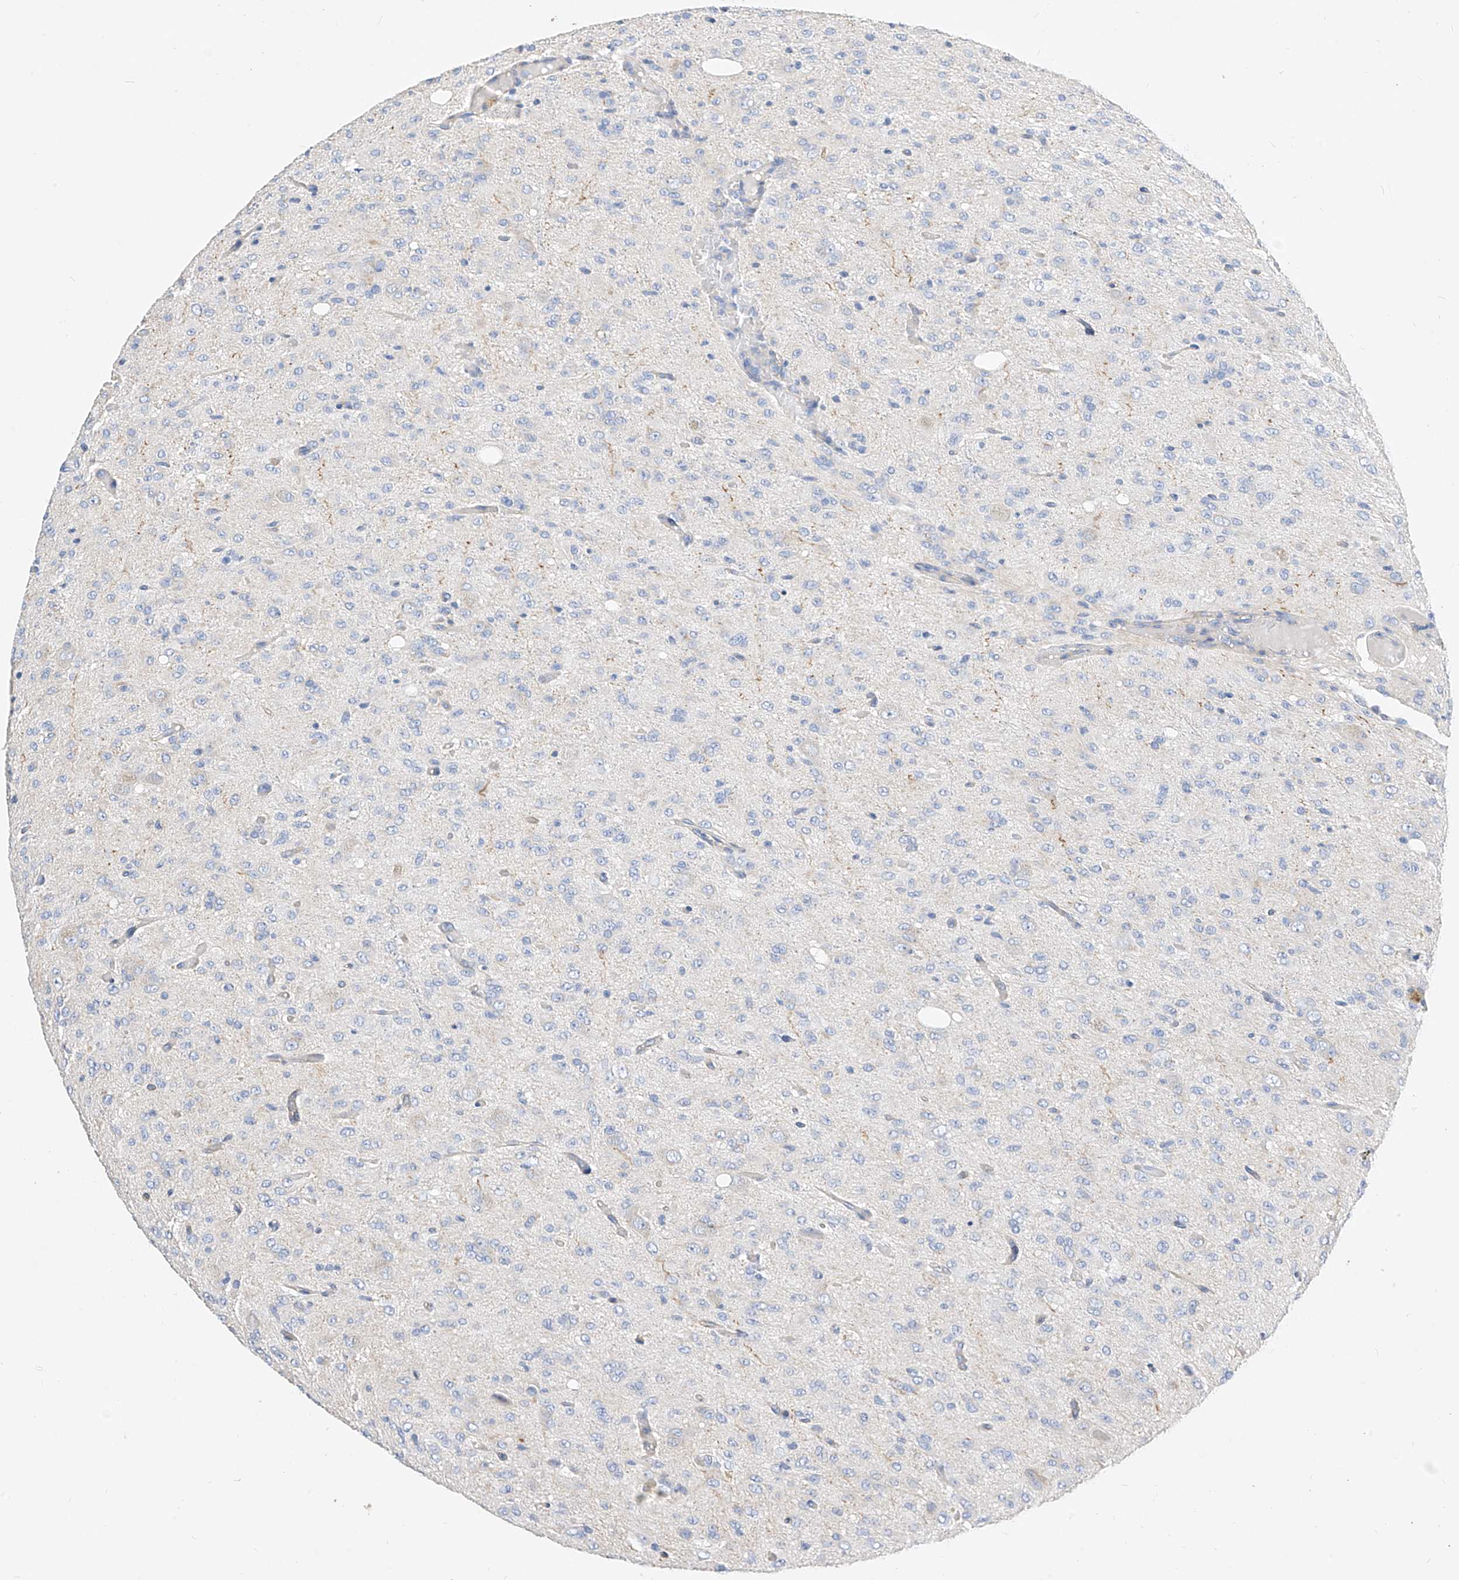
{"staining": {"intensity": "negative", "quantity": "none", "location": "none"}, "tissue": "glioma", "cell_type": "Tumor cells", "image_type": "cancer", "snomed": [{"axis": "morphology", "description": "Glioma, malignant, High grade"}, {"axis": "topography", "description": "Brain"}], "caption": "Malignant glioma (high-grade) stained for a protein using immunohistochemistry (IHC) reveals no staining tumor cells.", "gene": "SCGB2A1", "patient": {"sex": "female", "age": 59}}